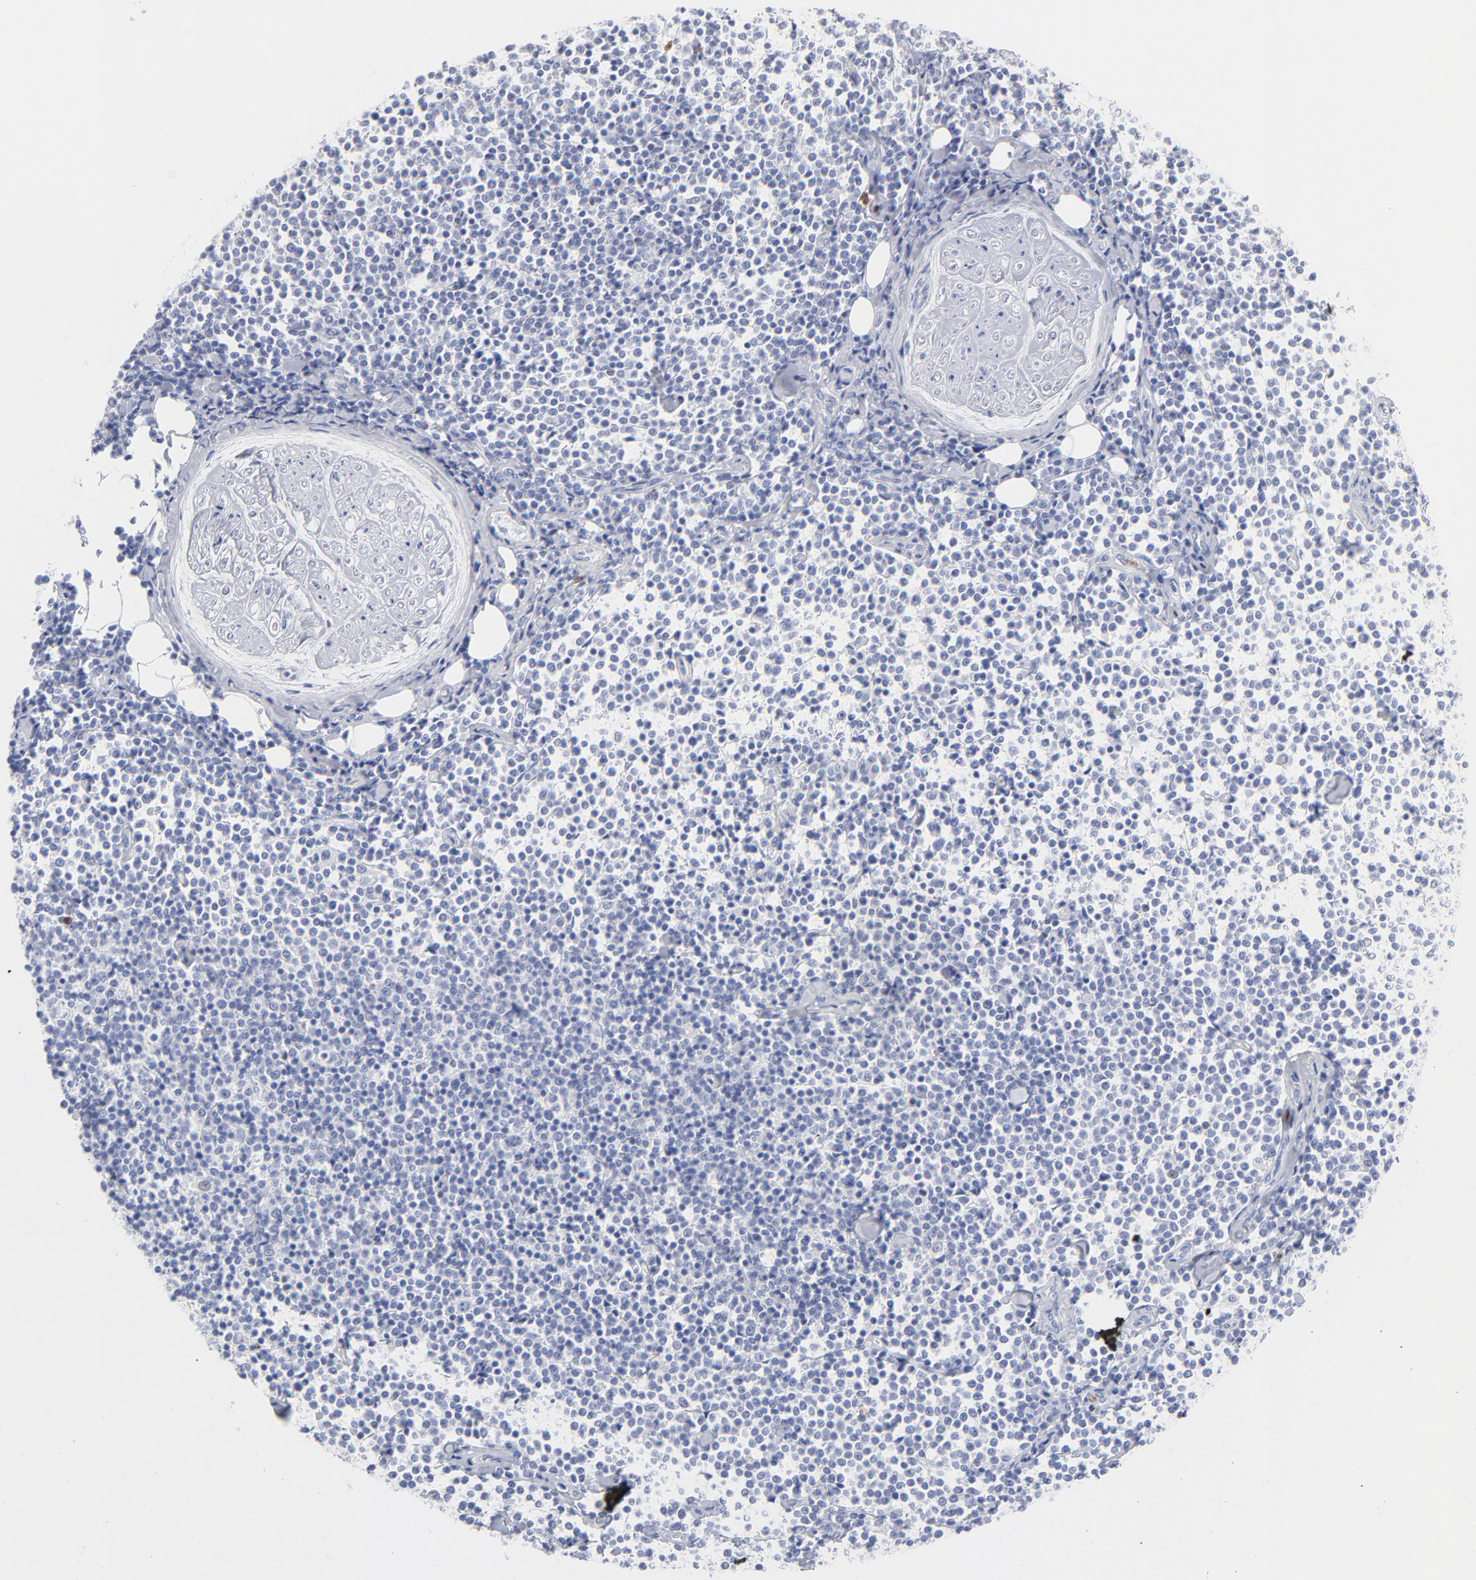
{"staining": {"intensity": "negative", "quantity": "none", "location": "none"}, "tissue": "lymphoma", "cell_type": "Tumor cells", "image_type": "cancer", "snomed": [{"axis": "morphology", "description": "Malignant lymphoma, non-Hodgkin's type, Low grade"}, {"axis": "topography", "description": "Soft tissue"}], "caption": "Immunohistochemistry of low-grade malignant lymphoma, non-Hodgkin's type exhibits no expression in tumor cells.", "gene": "ARG1", "patient": {"sex": "male", "age": 92}}